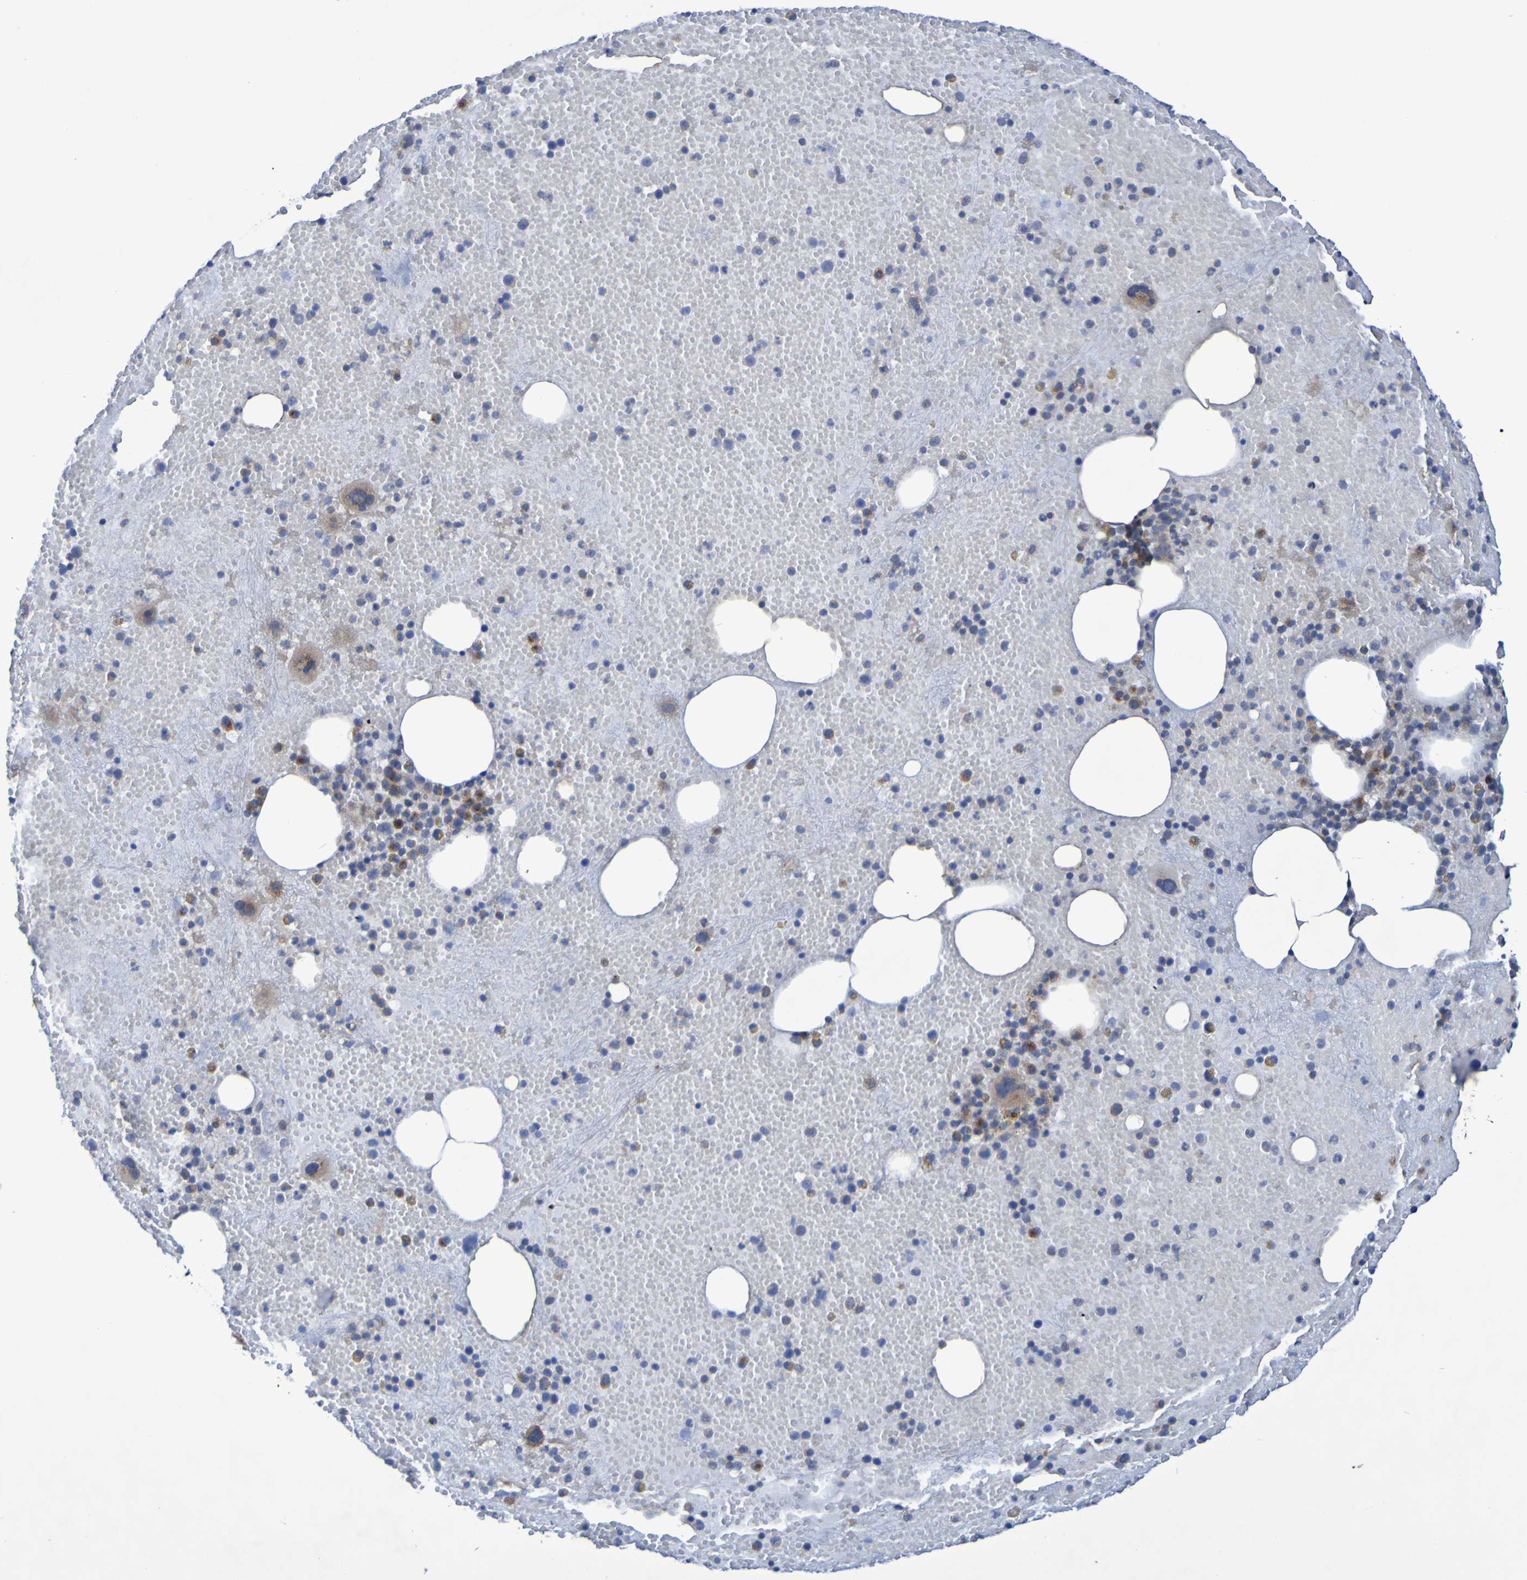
{"staining": {"intensity": "strong", "quantity": "<25%", "location": "cytoplasmic/membranous"}, "tissue": "bone marrow", "cell_type": "Hematopoietic cells", "image_type": "normal", "snomed": [{"axis": "morphology", "description": "Normal tissue, NOS"}, {"axis": "morphology", "description": "Inflammation, NOS"}, {"axis": "topography", "description": "Bone marrow"}], "caption": "Hematopoietic cells reveal medium levels of strong cytoplasmic/membranous staining in about <25% of cells in normal bone marrow.", "gene": "LMBRD2", "patient": {"sex": "male", "age": 43}}